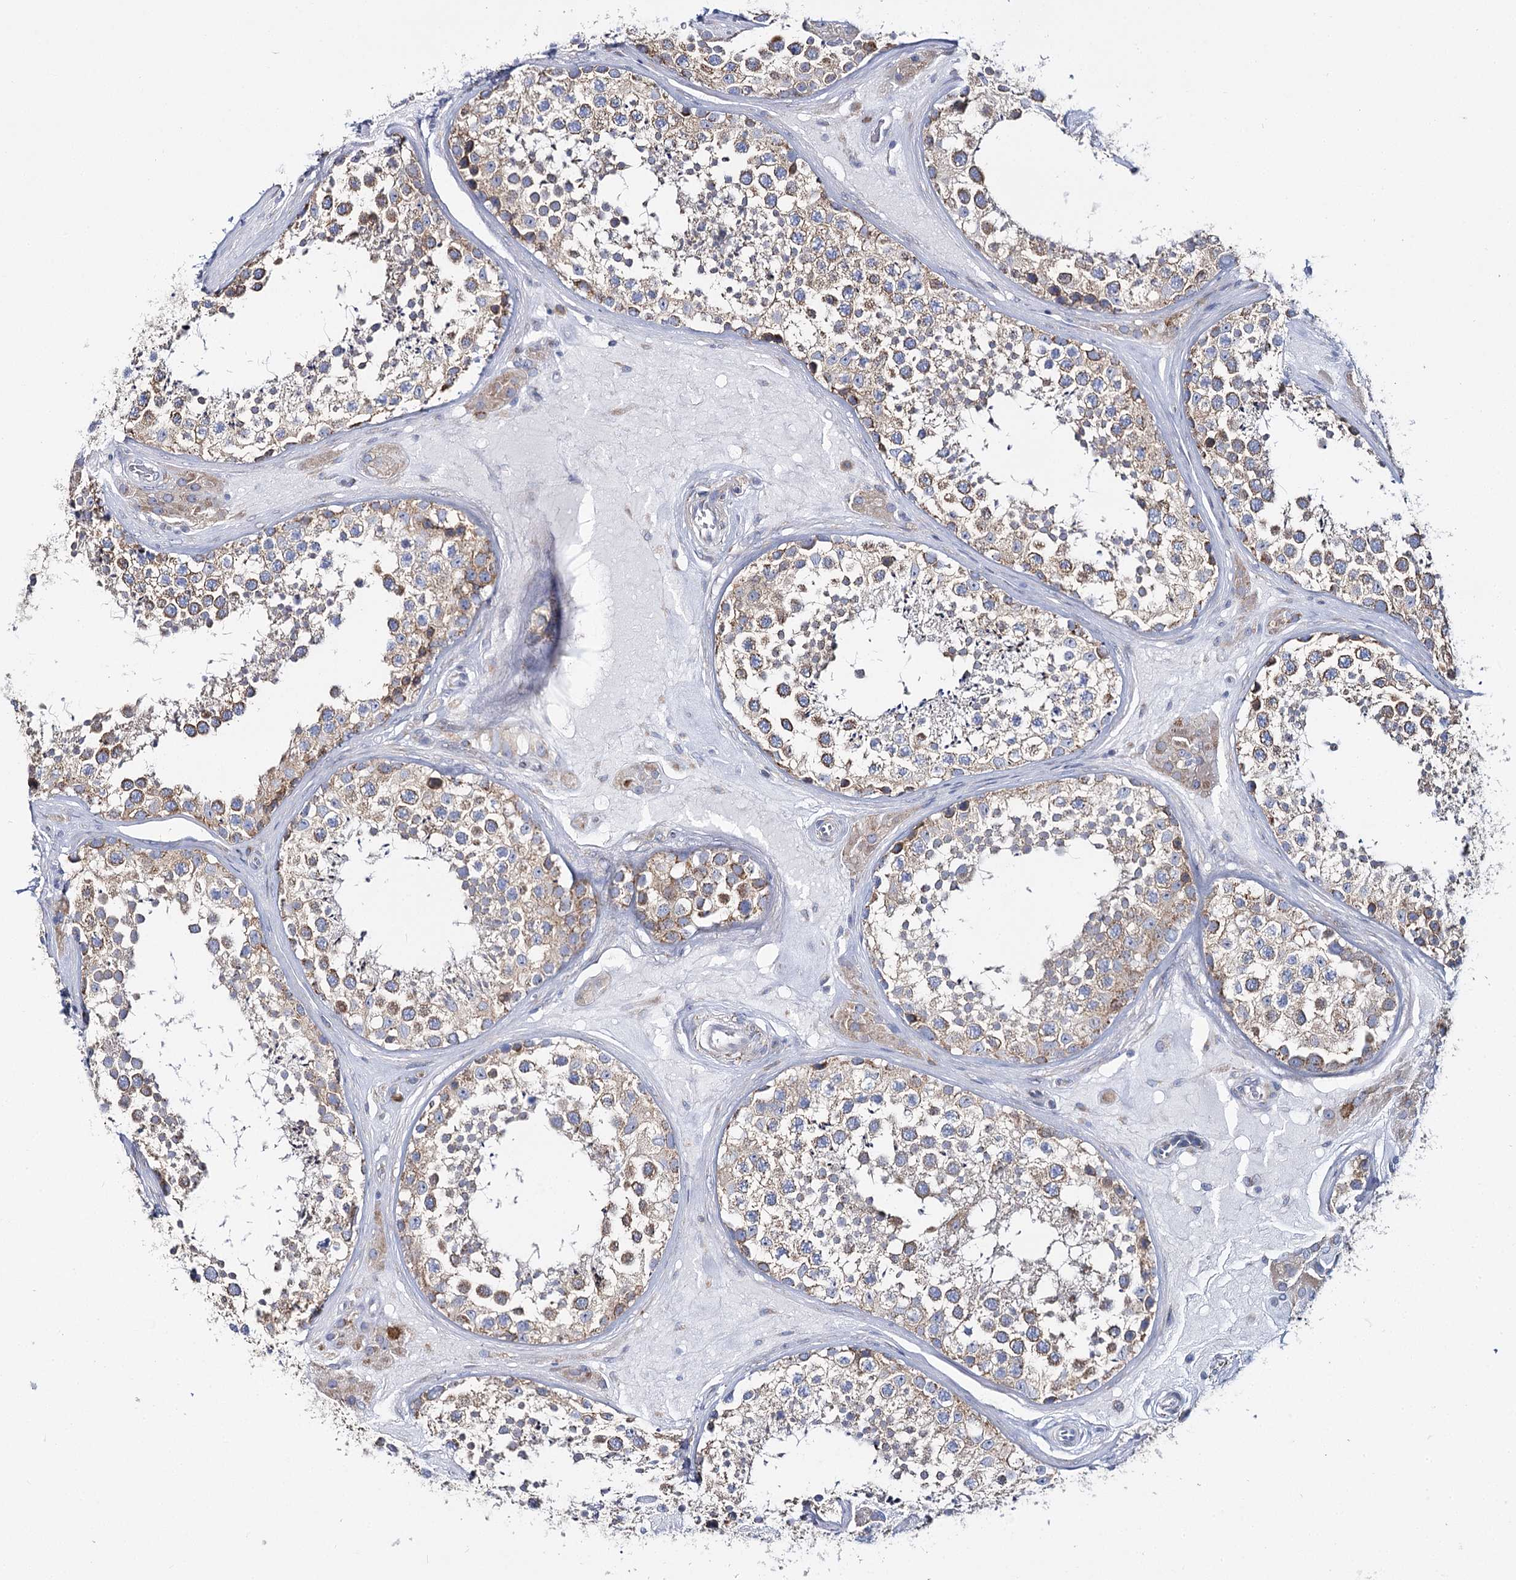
{"staining": {"intensity": "moderate", "quantity": ">75%", "location": "cytoplasmic/membranous"}, "tissue": "testis", "cell_type": "Cells in seminiferous ducts", "image_type": "normal", "snomed": [{"axis": "morphology", "description": "Normal tissue, NOS"}, {"axis": "topography", "description": "Testis"}], "caption": "This histopathology image exhibits benign testis stained with immunohistochemistry (IHC) to label a protein in brown. The cytoplasmic/membranous of cells in seminiferous ducts show moderate positivity for the protein. Nuclei are counter-stained blue.", "gene": "THUMPD3", "patient": {"sex": "male", "age": 46}}